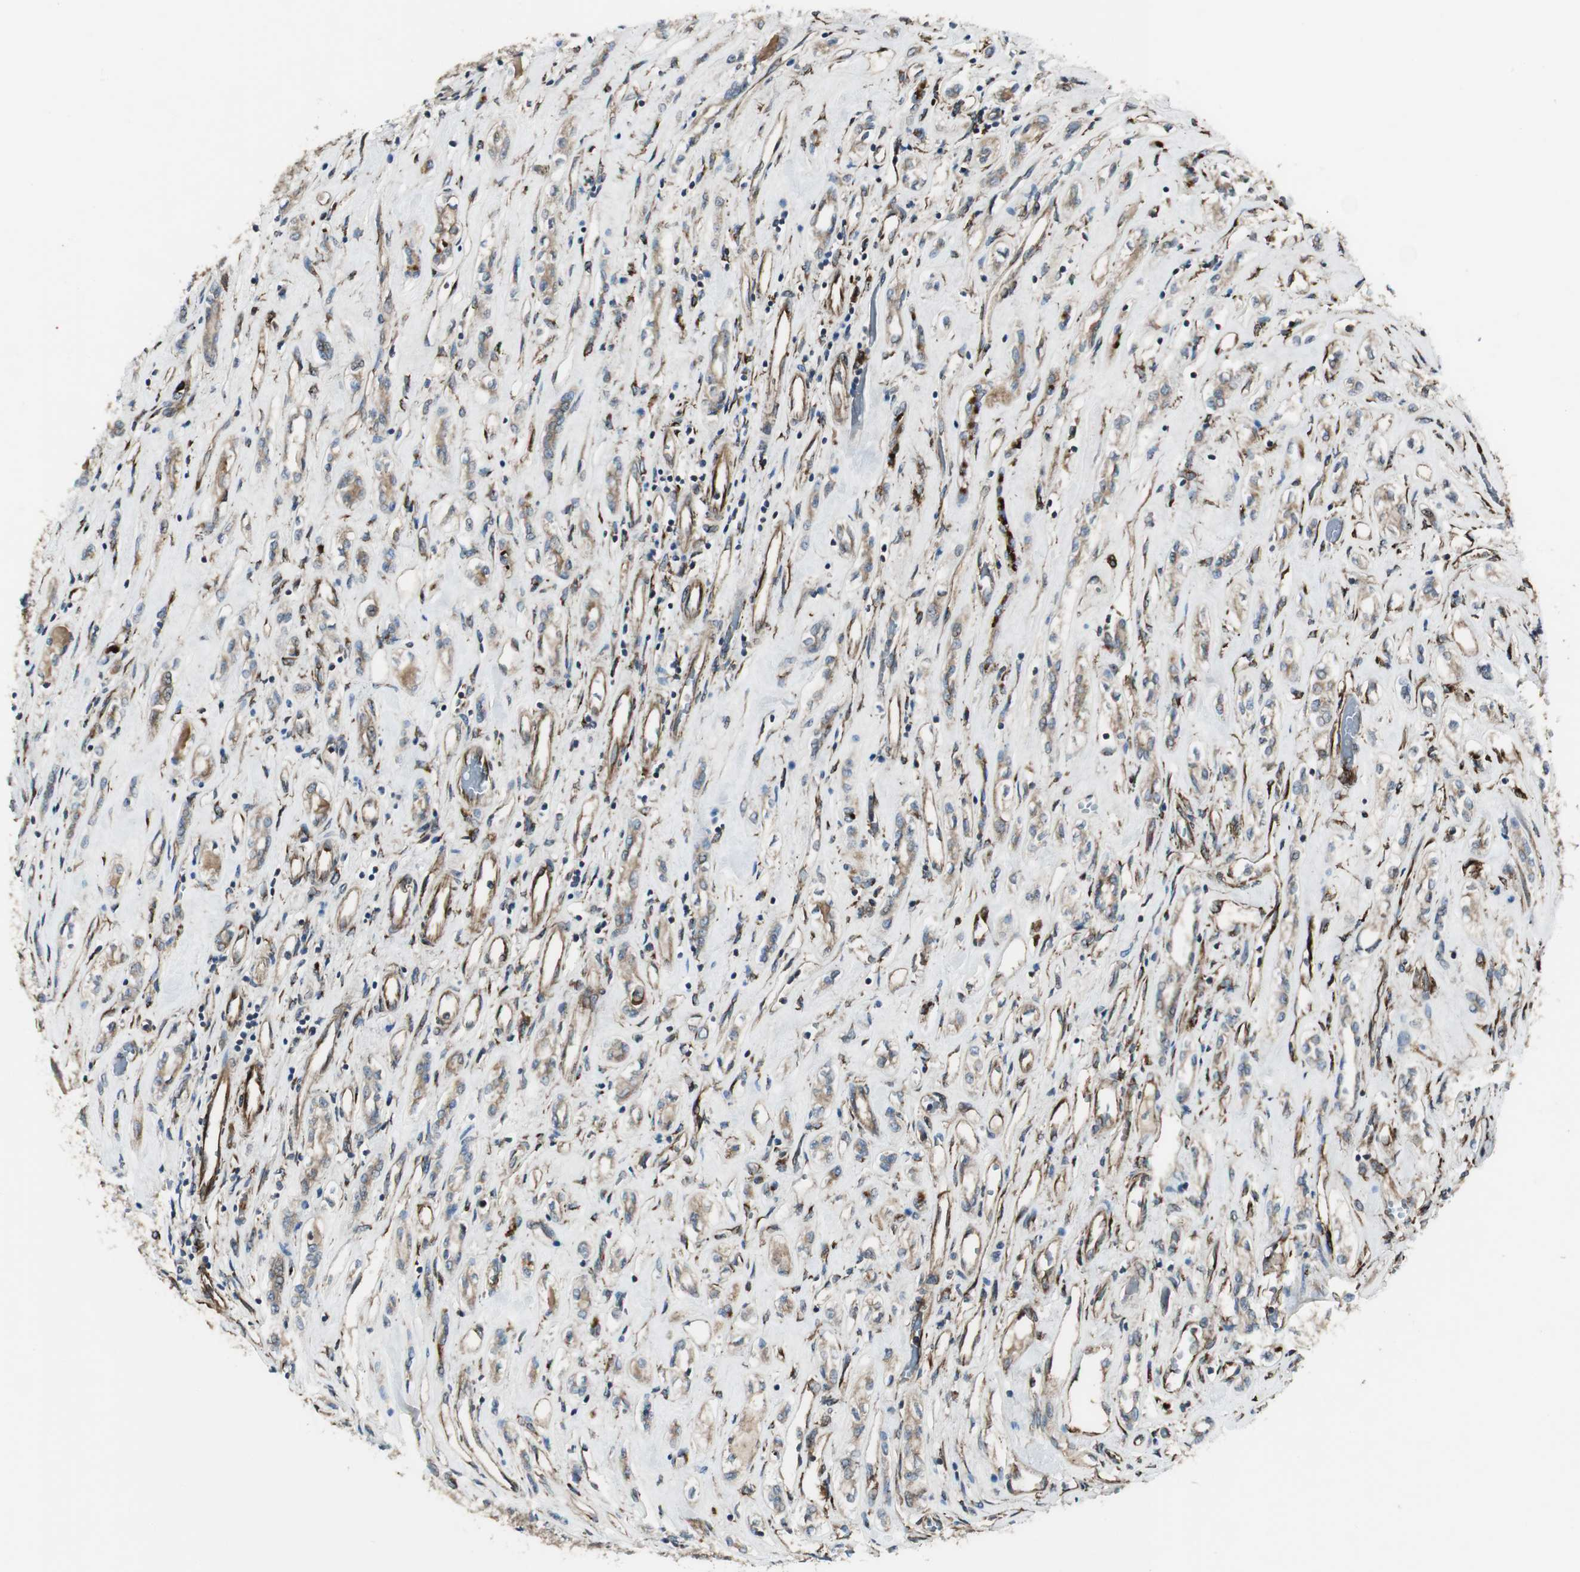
{"staining": {"intensity": "weak", "quantity": ">75%", "location": "cytoplasmic/membranous"}, "tissue": "renal cancer", "cell_type": "Tumor cells", "image_type": "cancer", "snomed": [{"axis": "morphology", "description": "Adenocarcinoma, NOS"}, {"axis": "topography", "description": "Kidney"}], "caption": "Protein staining demonstrates weak cytoplasmic/membranous staining in about >75% of tumor cells in renal cancer (adenocarcinoma). Nuclei are stained in blue.", "gene": "PRKG1", "patient": {"sex": "female", "age": 70}}